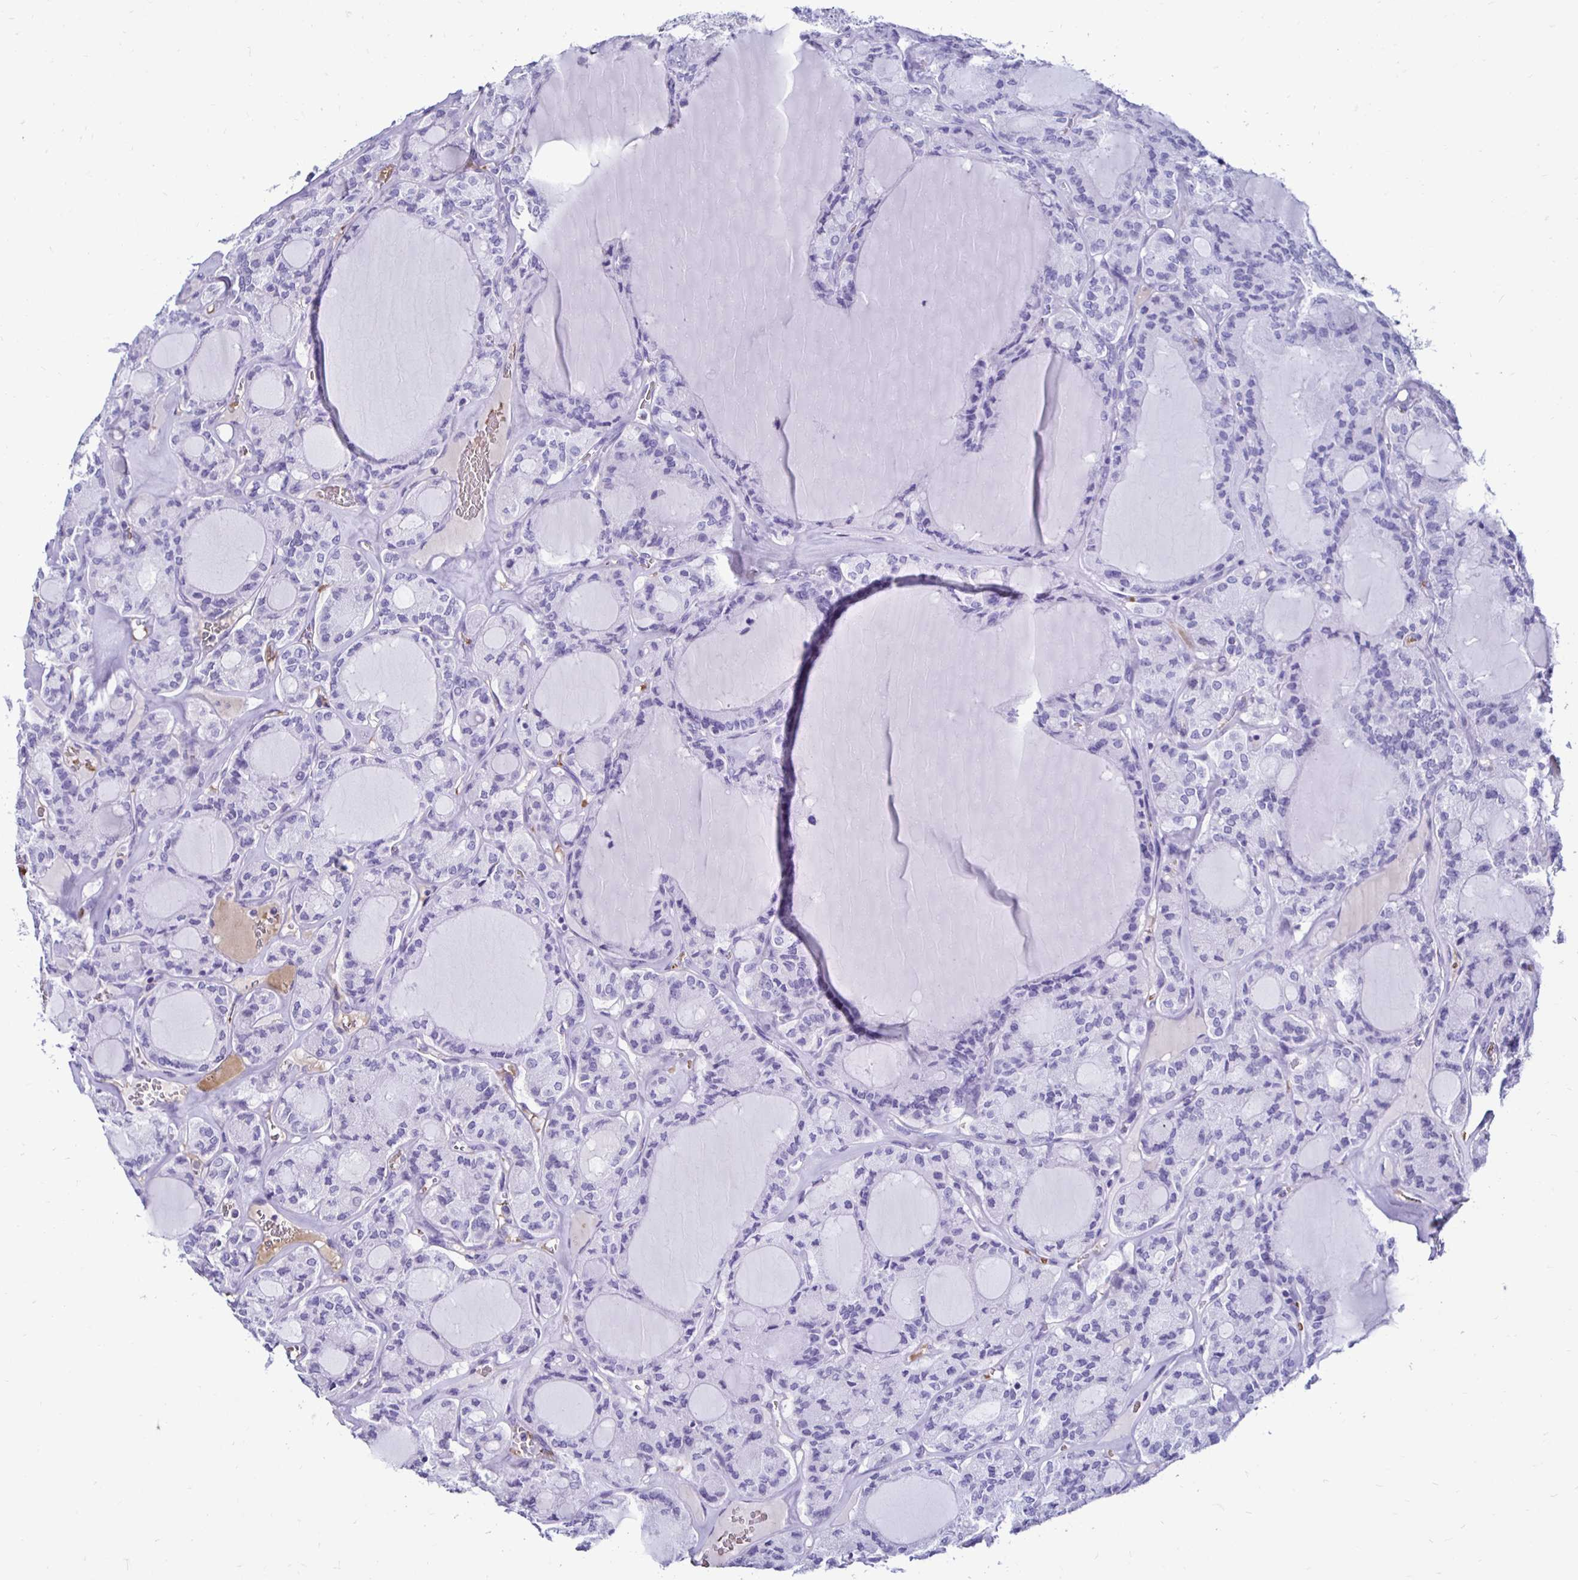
{"staining": {"intensity": "negative", "quantity": "none", "location": "none"}, "tissue": "thyroid cancer", "cell_type": "Tumor cells", "image_type": "cancer", "snomed": [{"axis": "morphology", "description": "Papillary adenocarcinoma, NOS"}, {"axis": "topography", "description": "Thyroid gland"}], "caption": "A histopathology image of human thyroid cancer is negative for staining in tumor cells.", "gene": "RHBDL3", "patient": {"sex": "male", "age": 87}}